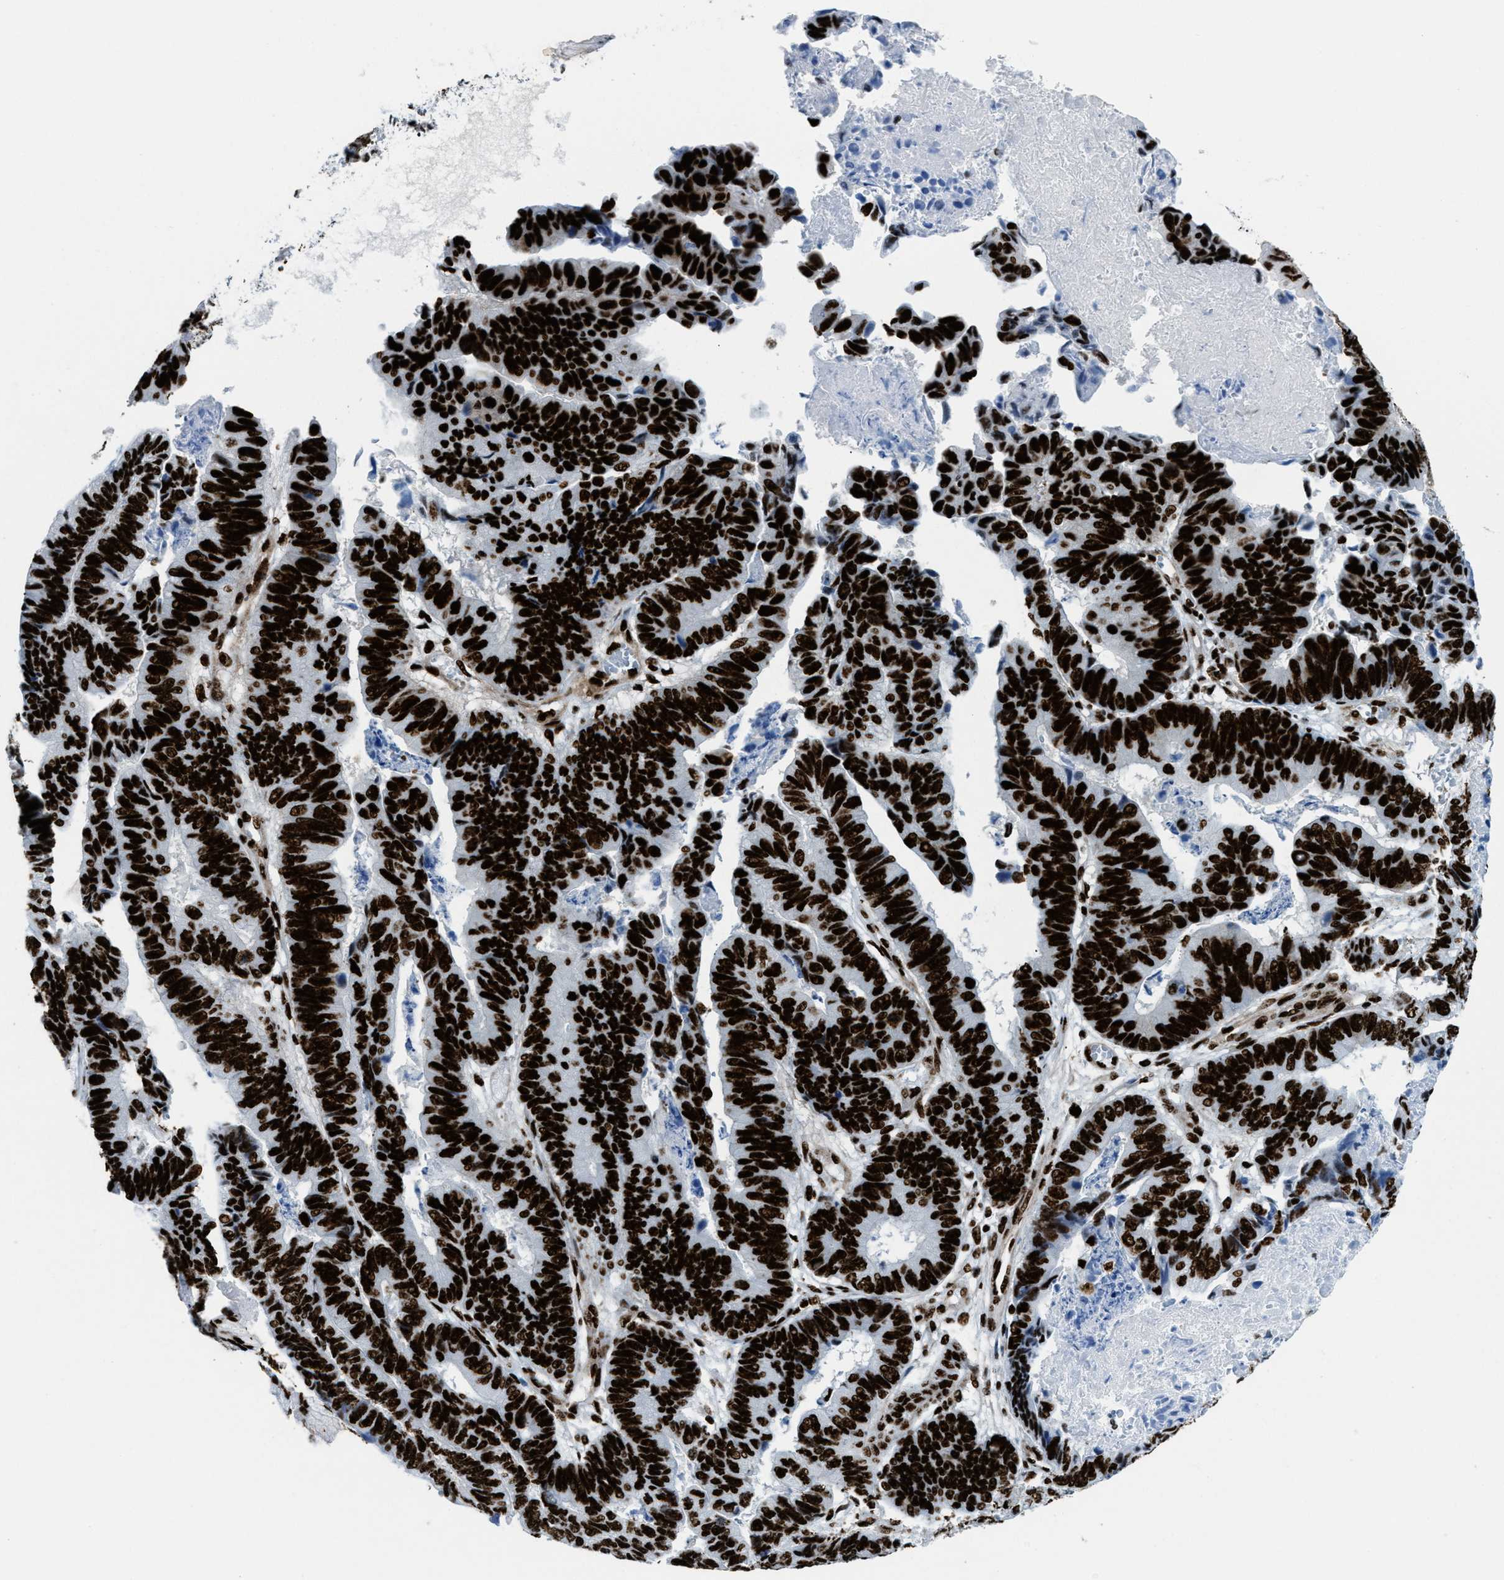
{"staining": {"intensity": "strong", "quantity": ">75%", "location": "nuclear"}, "tissue": "stomach cancer", "cell_type": "Tumor cells", "image_type": "cancer", "snomed": [{"axis": "morphology", "description": "Adenocarcinoma, NOS"}, {"axis": "topography", "description": "Stomach, lower"}], "caption": "Tumor cells show strong nuclear staining in about >75% of cells in adenocarcinoma (stomach). The staining is performed using DAB (3,3'-diaminobenzidine) brown chromogen to label protein expression. The nuclei are counter-stained blue using hematoxylin.", "gene": "NONO", "patient": {"sex": "male", "age": 77}}